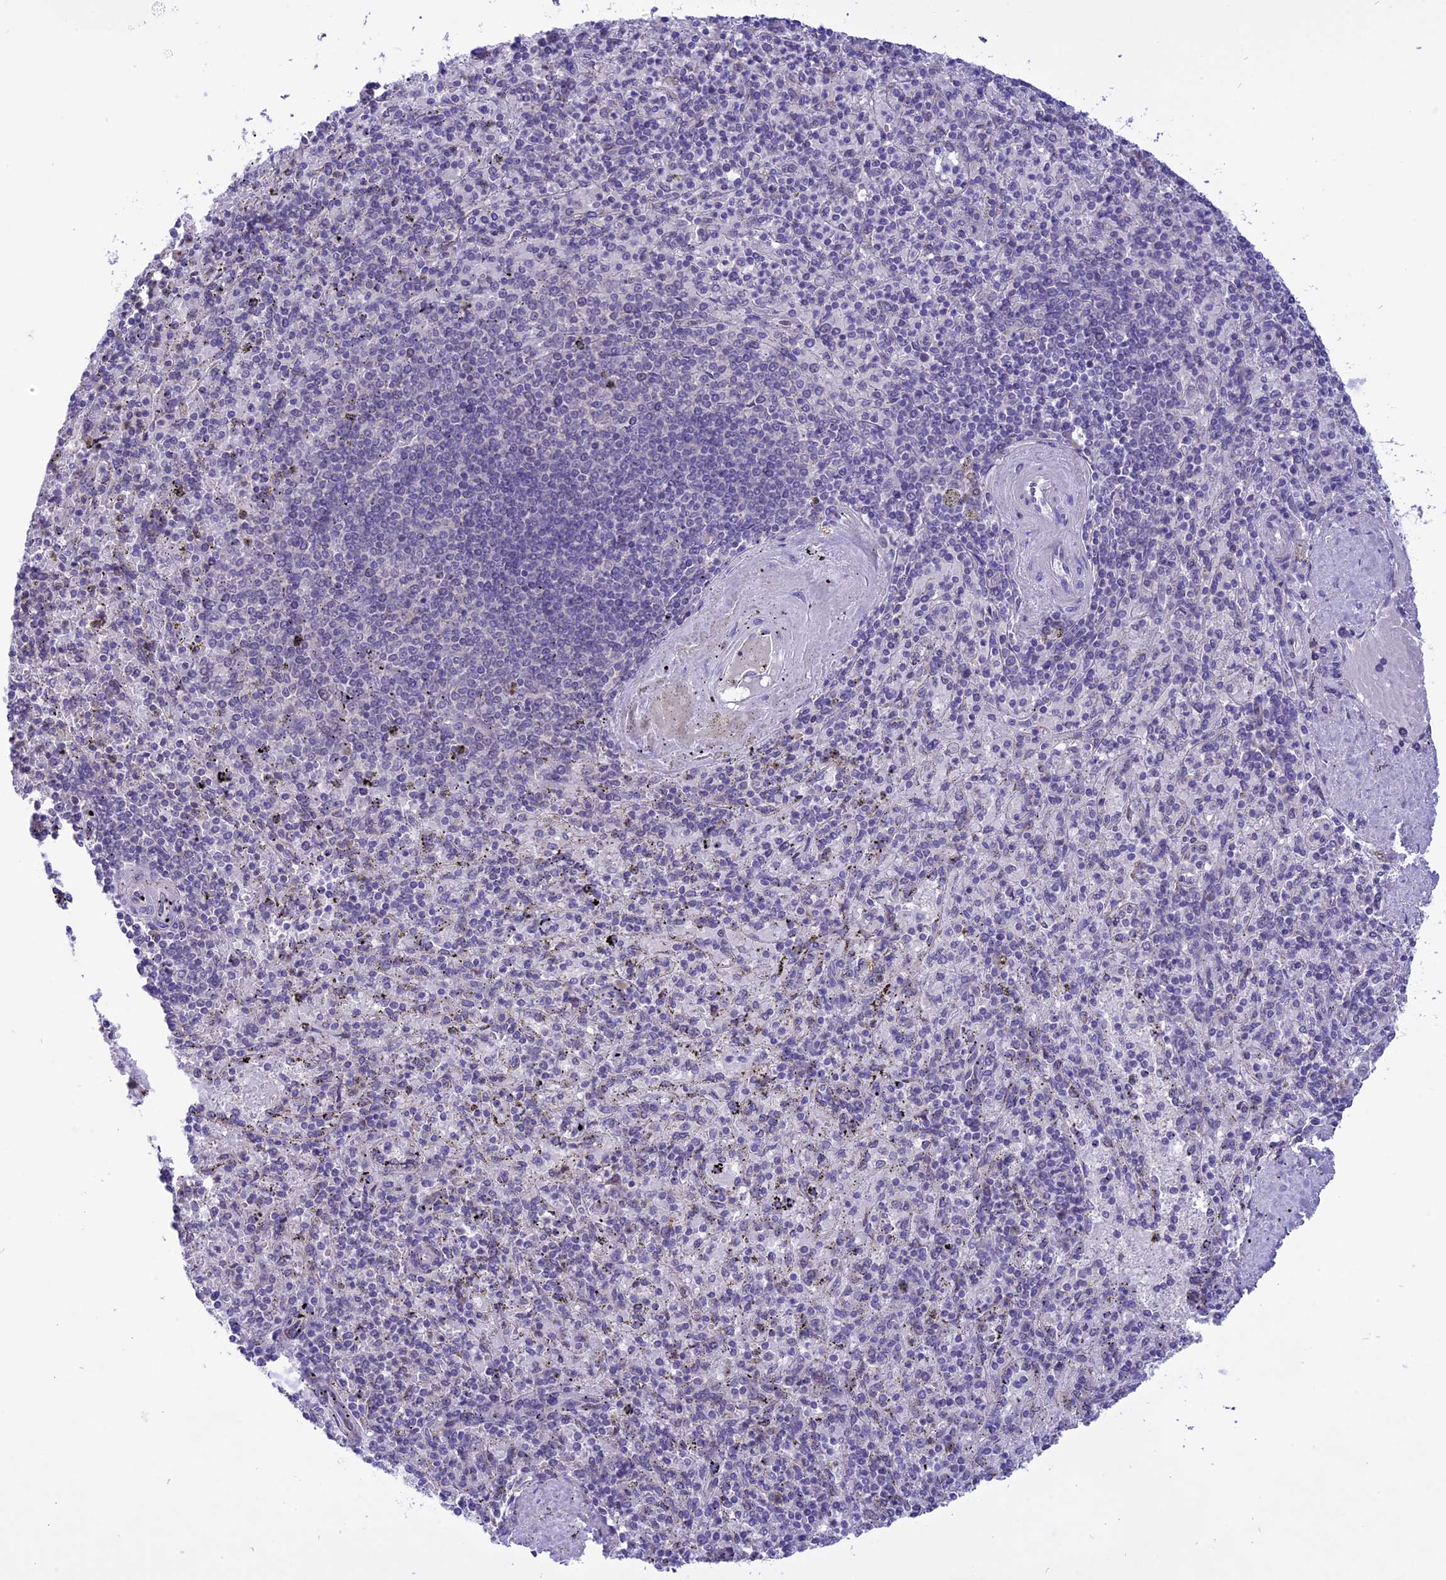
{"staining": {"intensity": "moderate", "quantity": "<25%", "location": "cytoplasmic/membranous,nuclear"}, "tissue": "spleen", "cell_type": "Cells in red pulp", "image_type": "normal", "snomed": [{"axis": "morphology", "description": "Normal tissue, NOS"}, {"axis": "topography", "description": "Spleen"}], "caption": "High-power microscopy captured an immunohistochemistry histopathology image of benign spleen, revealing moderate cytoplasmic/membranous,nuclear positivity in about <25% of cells in red pulp. (DAB = brown stain, brightfield microscopy at high magnification).", "gene": "ZNF837", "patient": {"sex": "male", "age": 82}}